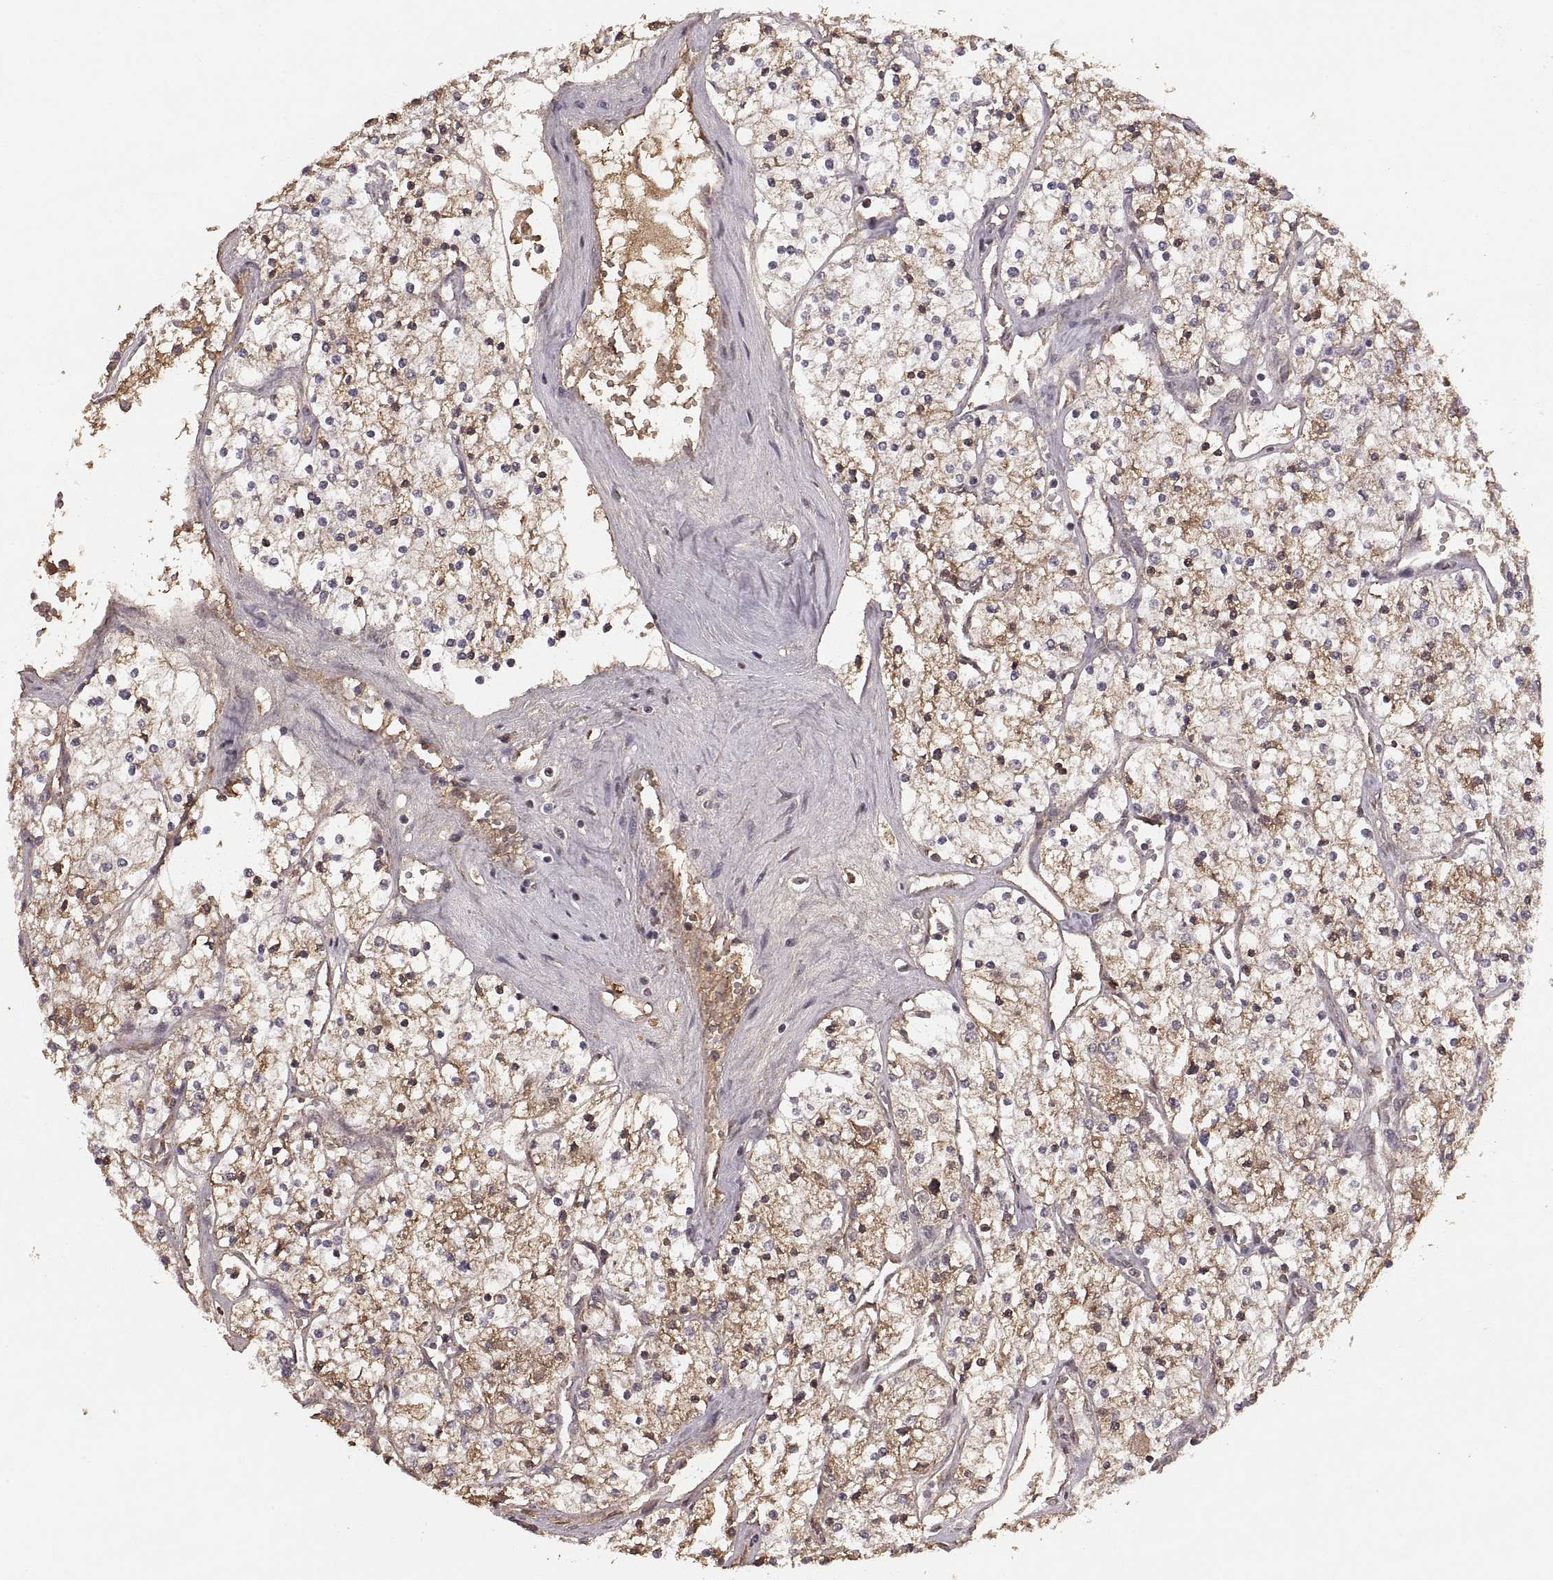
{"staining": {"intensity": "moderate", "quantity": ">75%", "location": "cytoplasmic/membranous"}, "tissue": "renal cancer", "cell_type": "Tumor cells", "image_type": "cancer", "snomed": [{"axis": "morphology", "description": "Adenocarcinoma, NOS"}, {"axis": "topography", "description": "Kidney"}], "caption": "The micrograph demonstrates a brown stain indicating the presence of a protein in the cytoplasmic/membranous of tumor cells in renal cancer (adenocarcinoma). Nuclei are stained in blue.", "gene": "RFT1", "patient": {"sex": "male", "age": 80}}